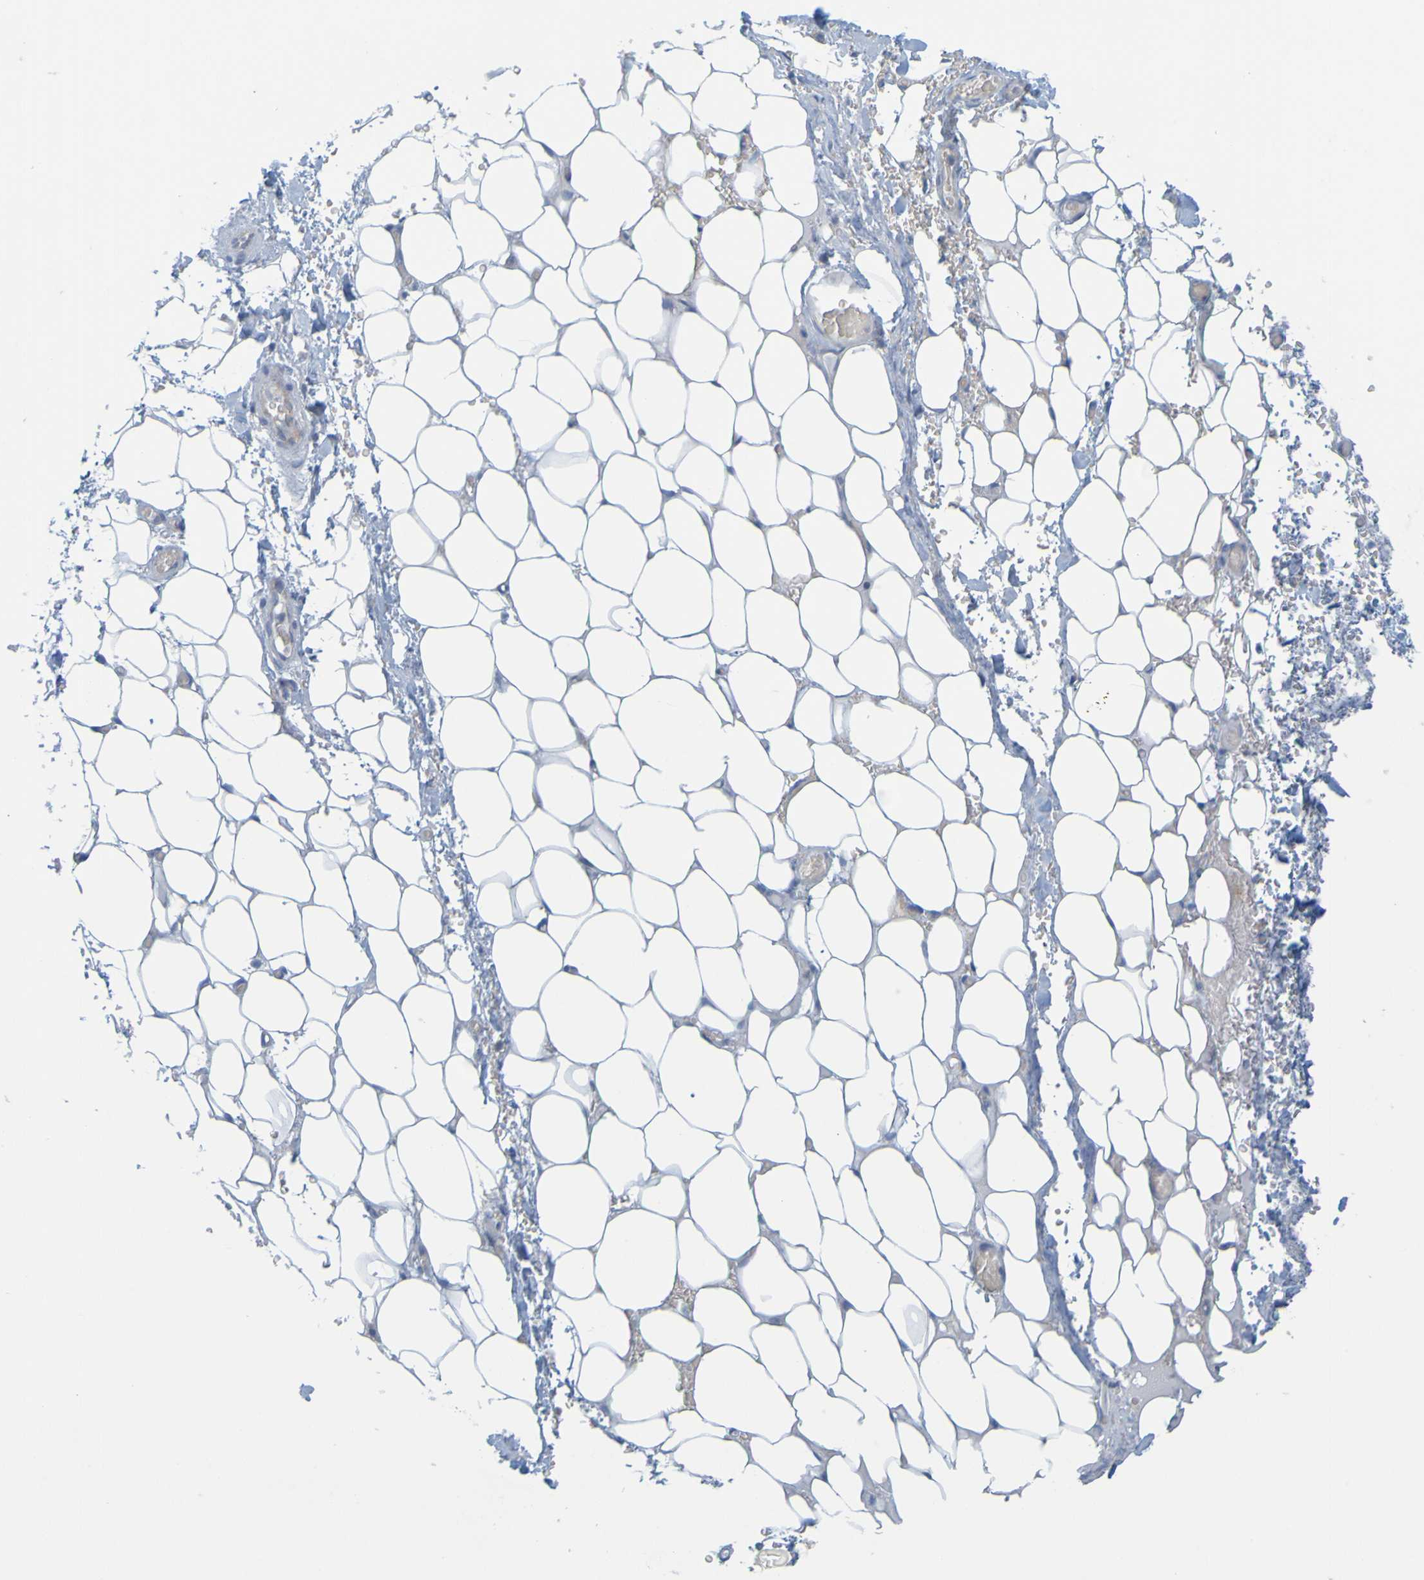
{"staining": {"intensity": "negative", "quantity": "none", "location": "none"}, "tissue": "adipose tissue", "cell_type": "Adipocytes", "image_type": "normal", "snomed": [{"axis": "morphology", "description": "Normal tissue, NOS"}, {"axis": "morphology", "description": "Adenocarcinoma, NOS"}, {"axis": "topography", "description": "Esophagus"}], "caption": "Micrograph shows no protein staining in adipocytes of unremarkable adipose tissue. (DAB (3,3'-diaminobenzidine) immunohistochemistry with hematoxylin counter stain).", "gene": "APPL1", "patient": {"sex": "male", "age": 62}}